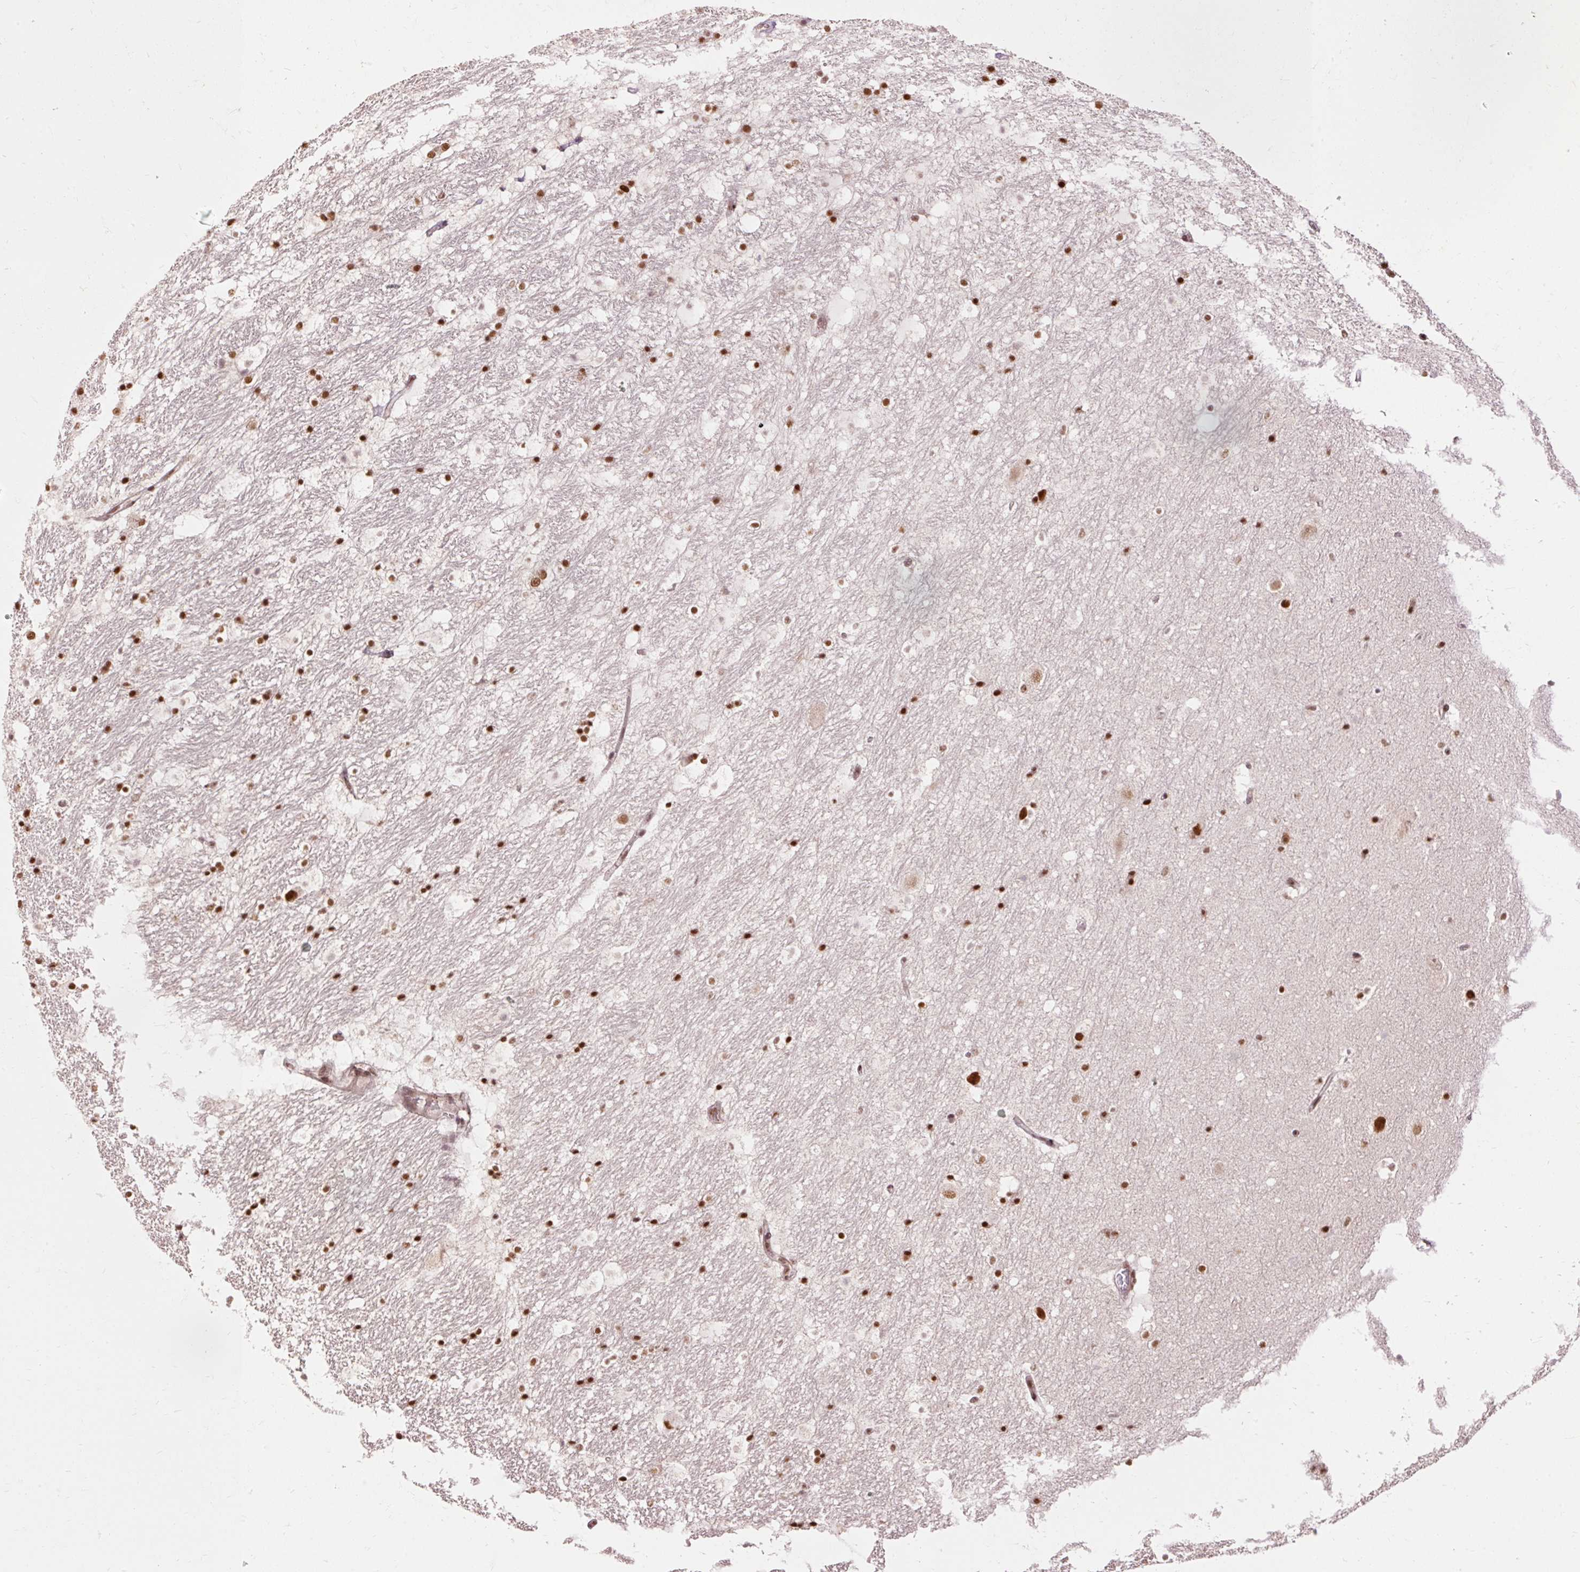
{"staining": {"intensity": "strong", "quantity": ">75%", "location": "nuclear"}, "tissue": "hippocampus", "cell_type": "Glial cells", "image_type": "normal", "snomed": [{"axis": "morphology", "description": "Normal tissue, NOS"}, {"axis": "topography", "description": "Hippocampus"}], "caption": "Glial cells exhibit high levels of strong nuclear staining in approximately >75% of cells in normal hippocampus.", "gene": "ZBTB44", "patient": {"sex": "male", "age": 37}}